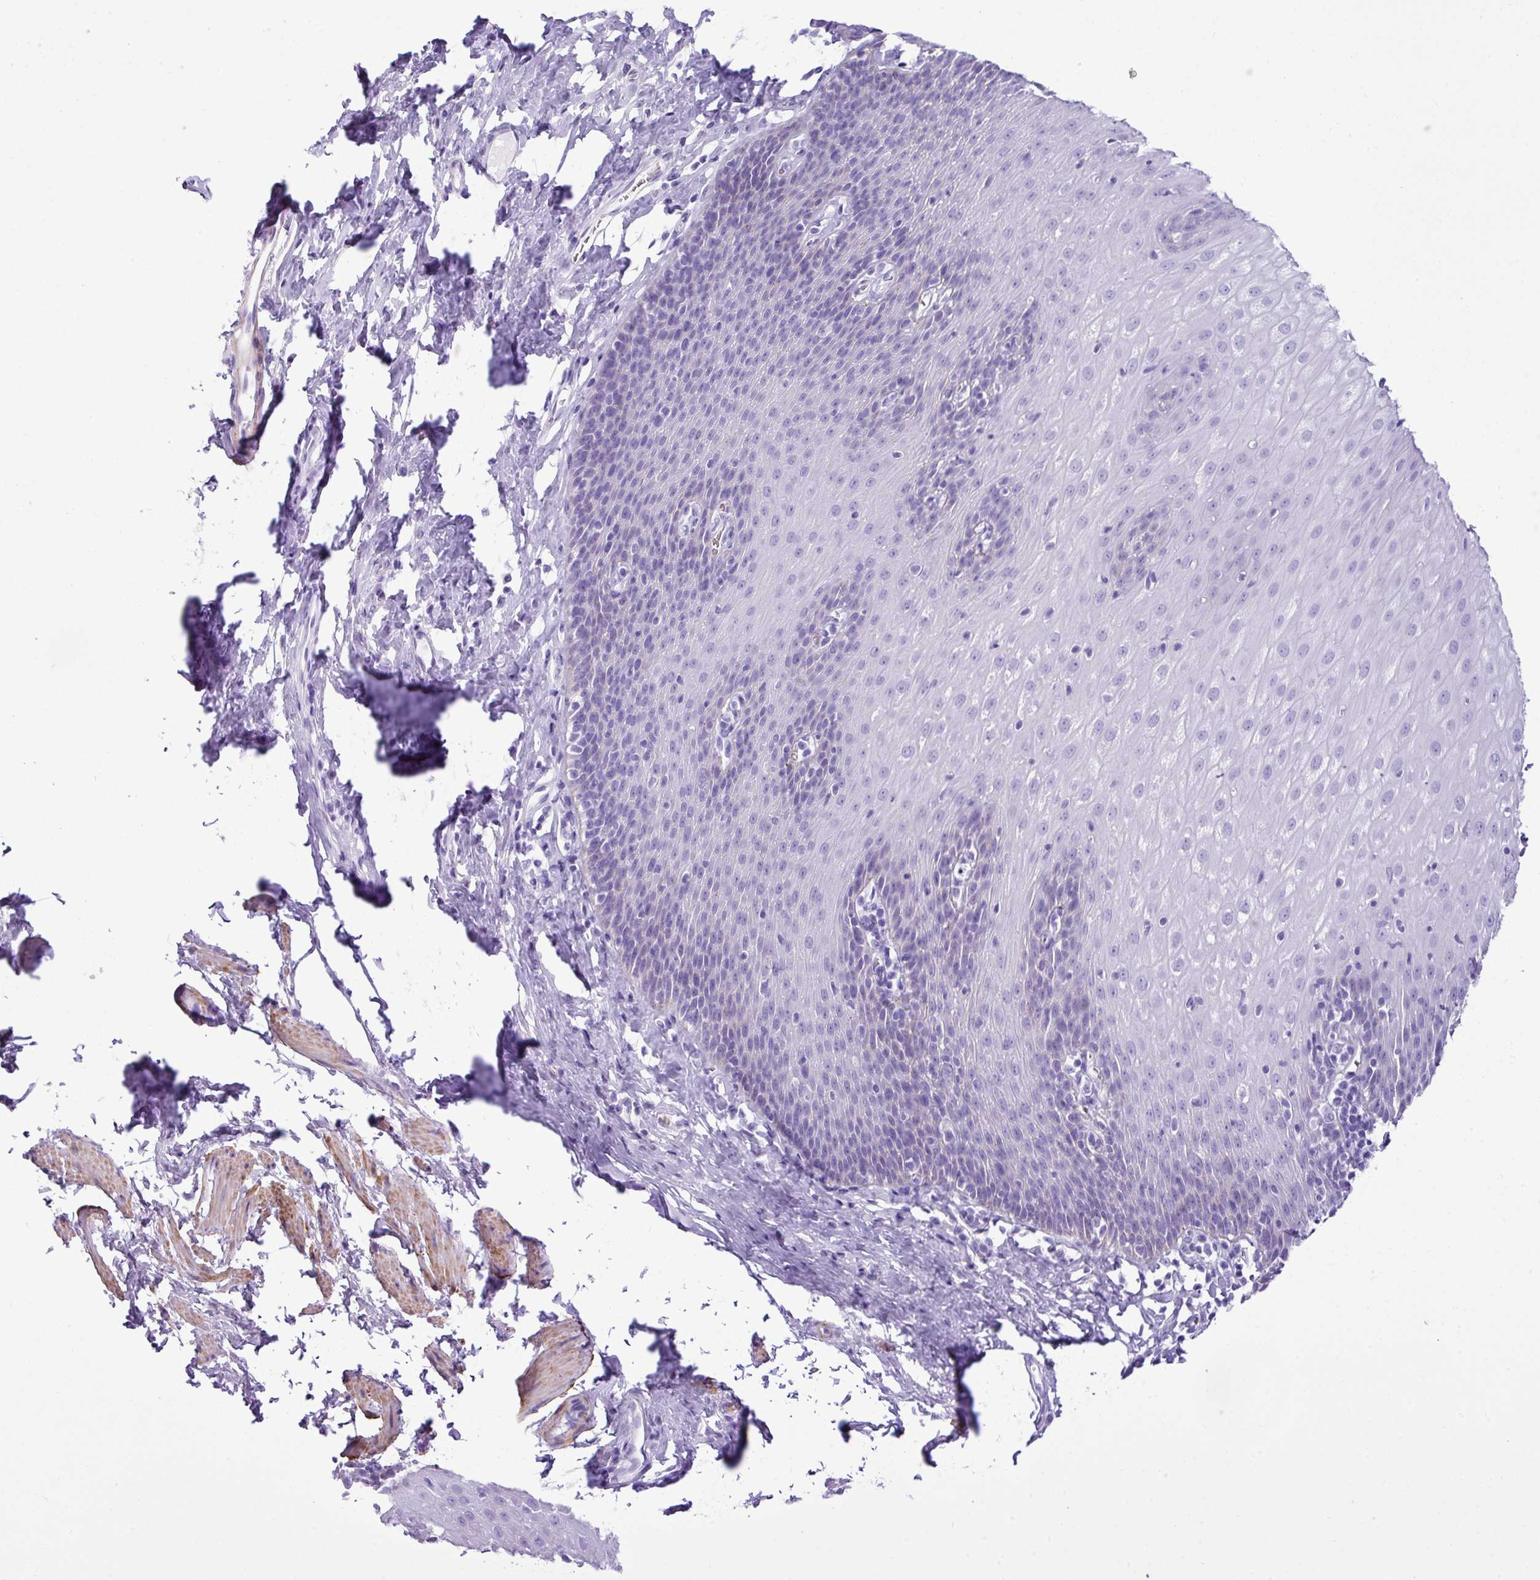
{"staining": {"intensity": "negative", "quantity": "none", "location": "none"}, "tissue": "esophagus", "cell_type": "Squamous epithelial cells", "image_type": "normal", "snomed": [{"axis": "morphology", "description": "Normal tissue, NOS"}, {"axis": "topography", "description": "Esophagus"}], "caption": "This photomicrograph is of normal esophagus stained with immunohistochemistry to label a protein in brown with the nuclei are counter-stained blue. There is no expression in squamous epithelial cells.", "gene": "ZSCAN5A", "patient": {"sex": "female", "age": 61}}